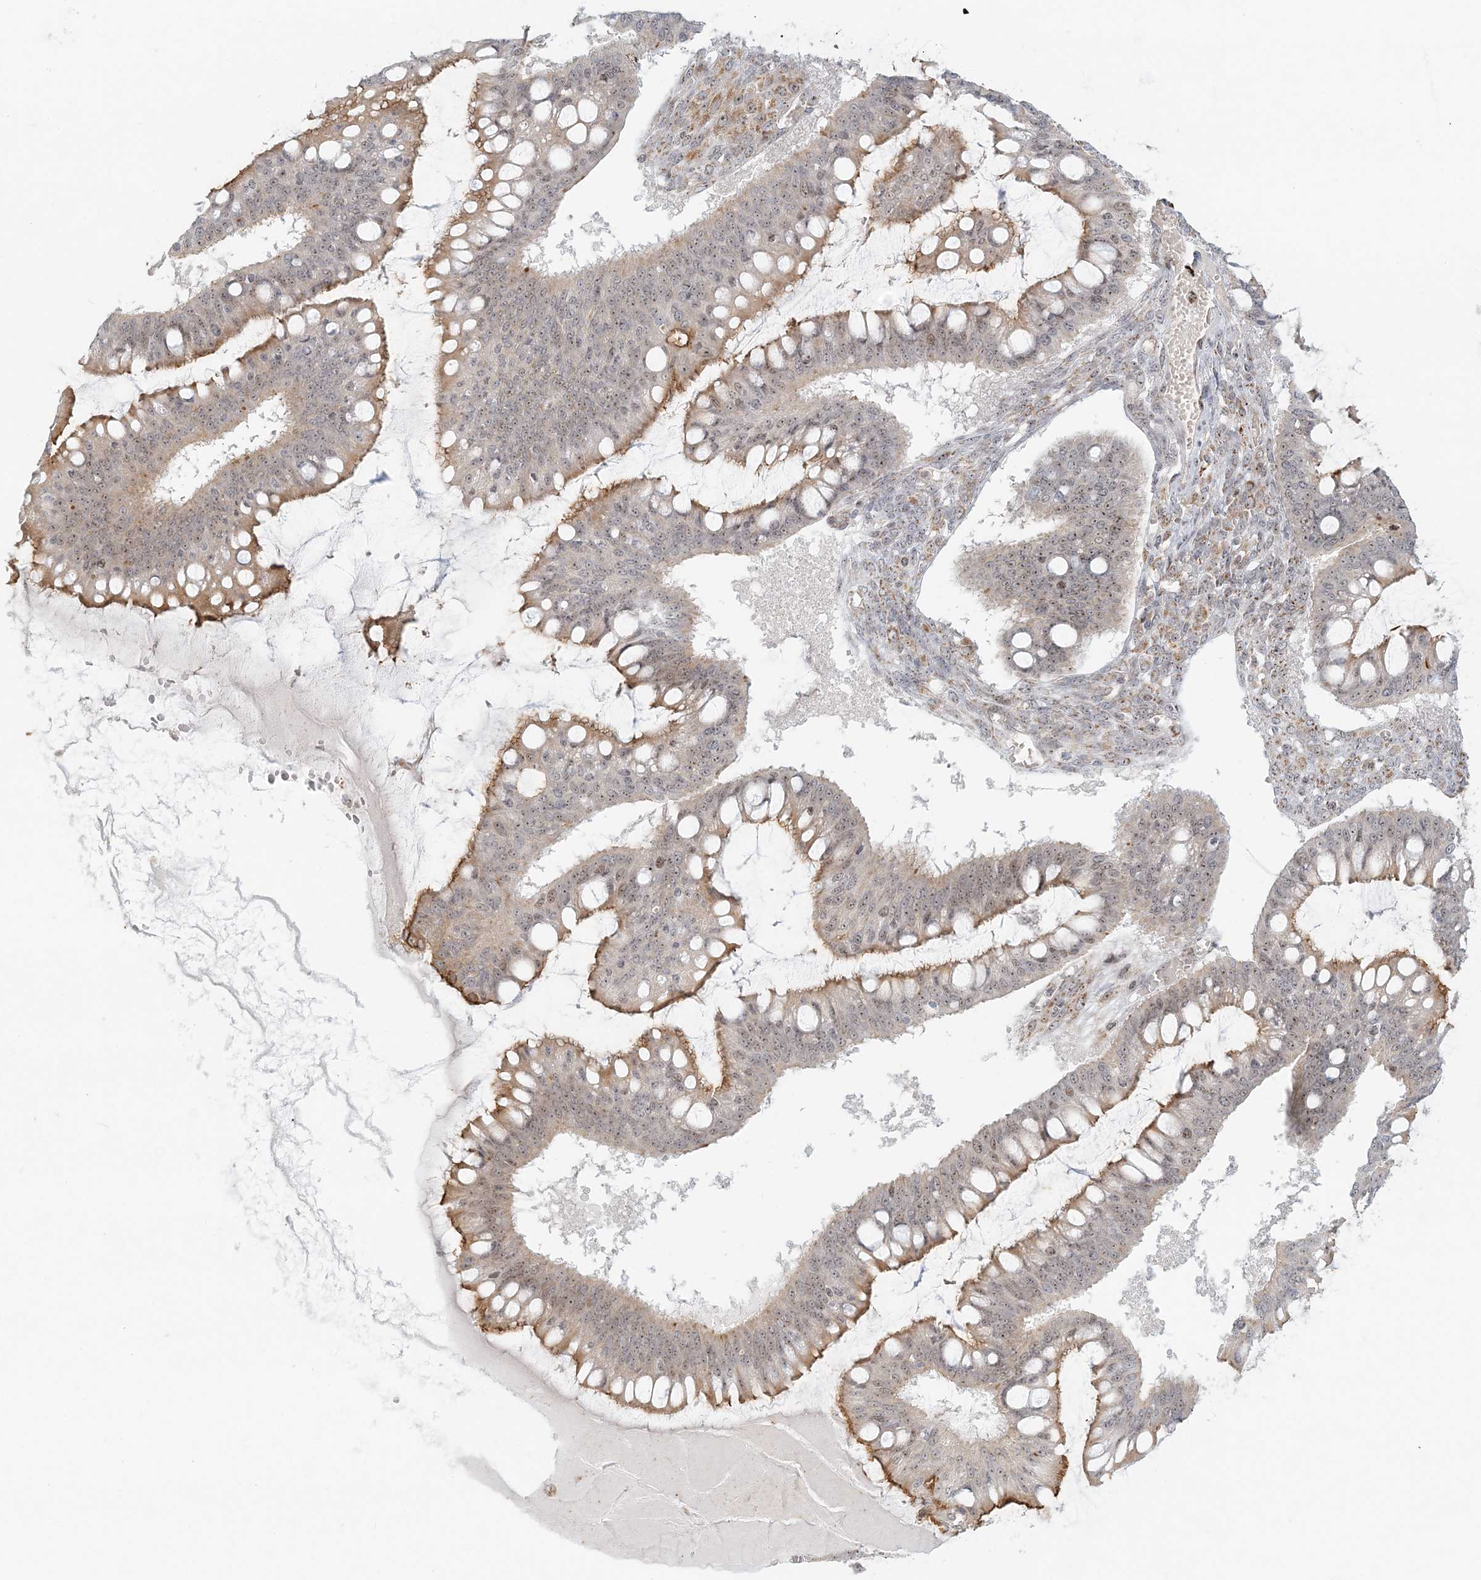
{"staining": {"intensity": "weak", "quantity": "25%-75%", "location": "nuclear"}, "tissue": "ovarian cancer", "cell_type": "Tumor cells", "image_type": "cancer", "snomed": [{"axis": "morphology", "description": "Cystadenocarcinoma, mucinous, NOS"}, {"axis": "topography", "description": "Ovary"}], "caption": "Immunohistochemistry of ovarian mucinous cystadenocarcinoma demonstrates low levels of weak nuclear expression in approximately 25%-75% of tumor cells.", "gene": "UBE2F", "patient": {"sex": "female", "age": 73}}